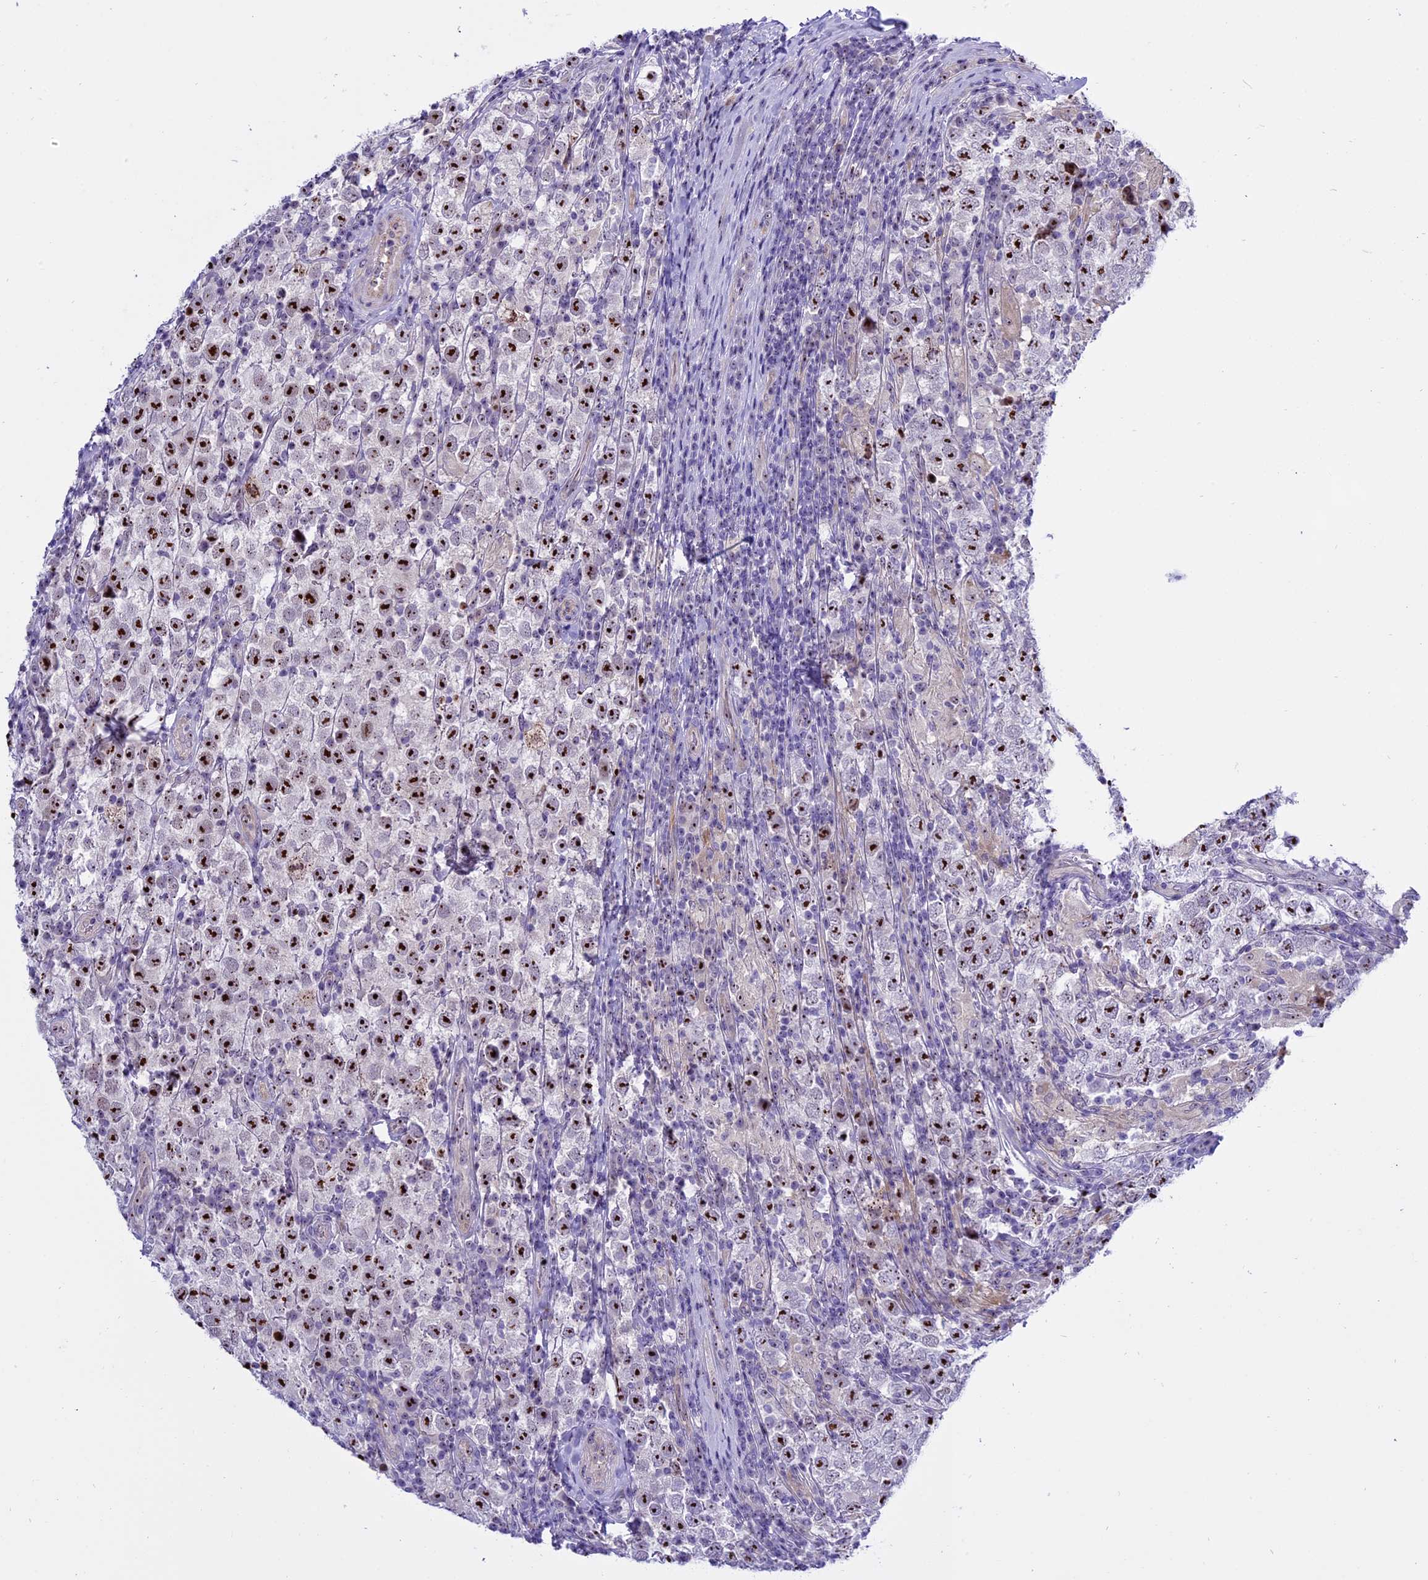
{"staining": {"intensity": "strong", "quantity": ">75%", "location": "nuclear"}, "tissue": "testis cancer", "cell_type": "Tumor cells", "image_type": "cancer", "snomed": [{"axis": "morphology", "description": "Normal tissue, NOS"}, {"axis": "morphology", "description": "Urothelial carcinoma, High grade"}, {"axis": "morphology", "description": "Seminoma, NOS"}, {"axis": "morphology", "description": "Carcinoma, Embryonal, NOS"}, {"axis": "topography", "description": "Urinary bladder"}, {"axis": "topography", "description": "Testis"}], "caption": "This is a micrograph of immunohistochemistry staining of testis cancer, which shows strong expression in the nuclear of tumor cells.", "gene": "TBL3", "patient": {"sex": "male", "age": 41}}